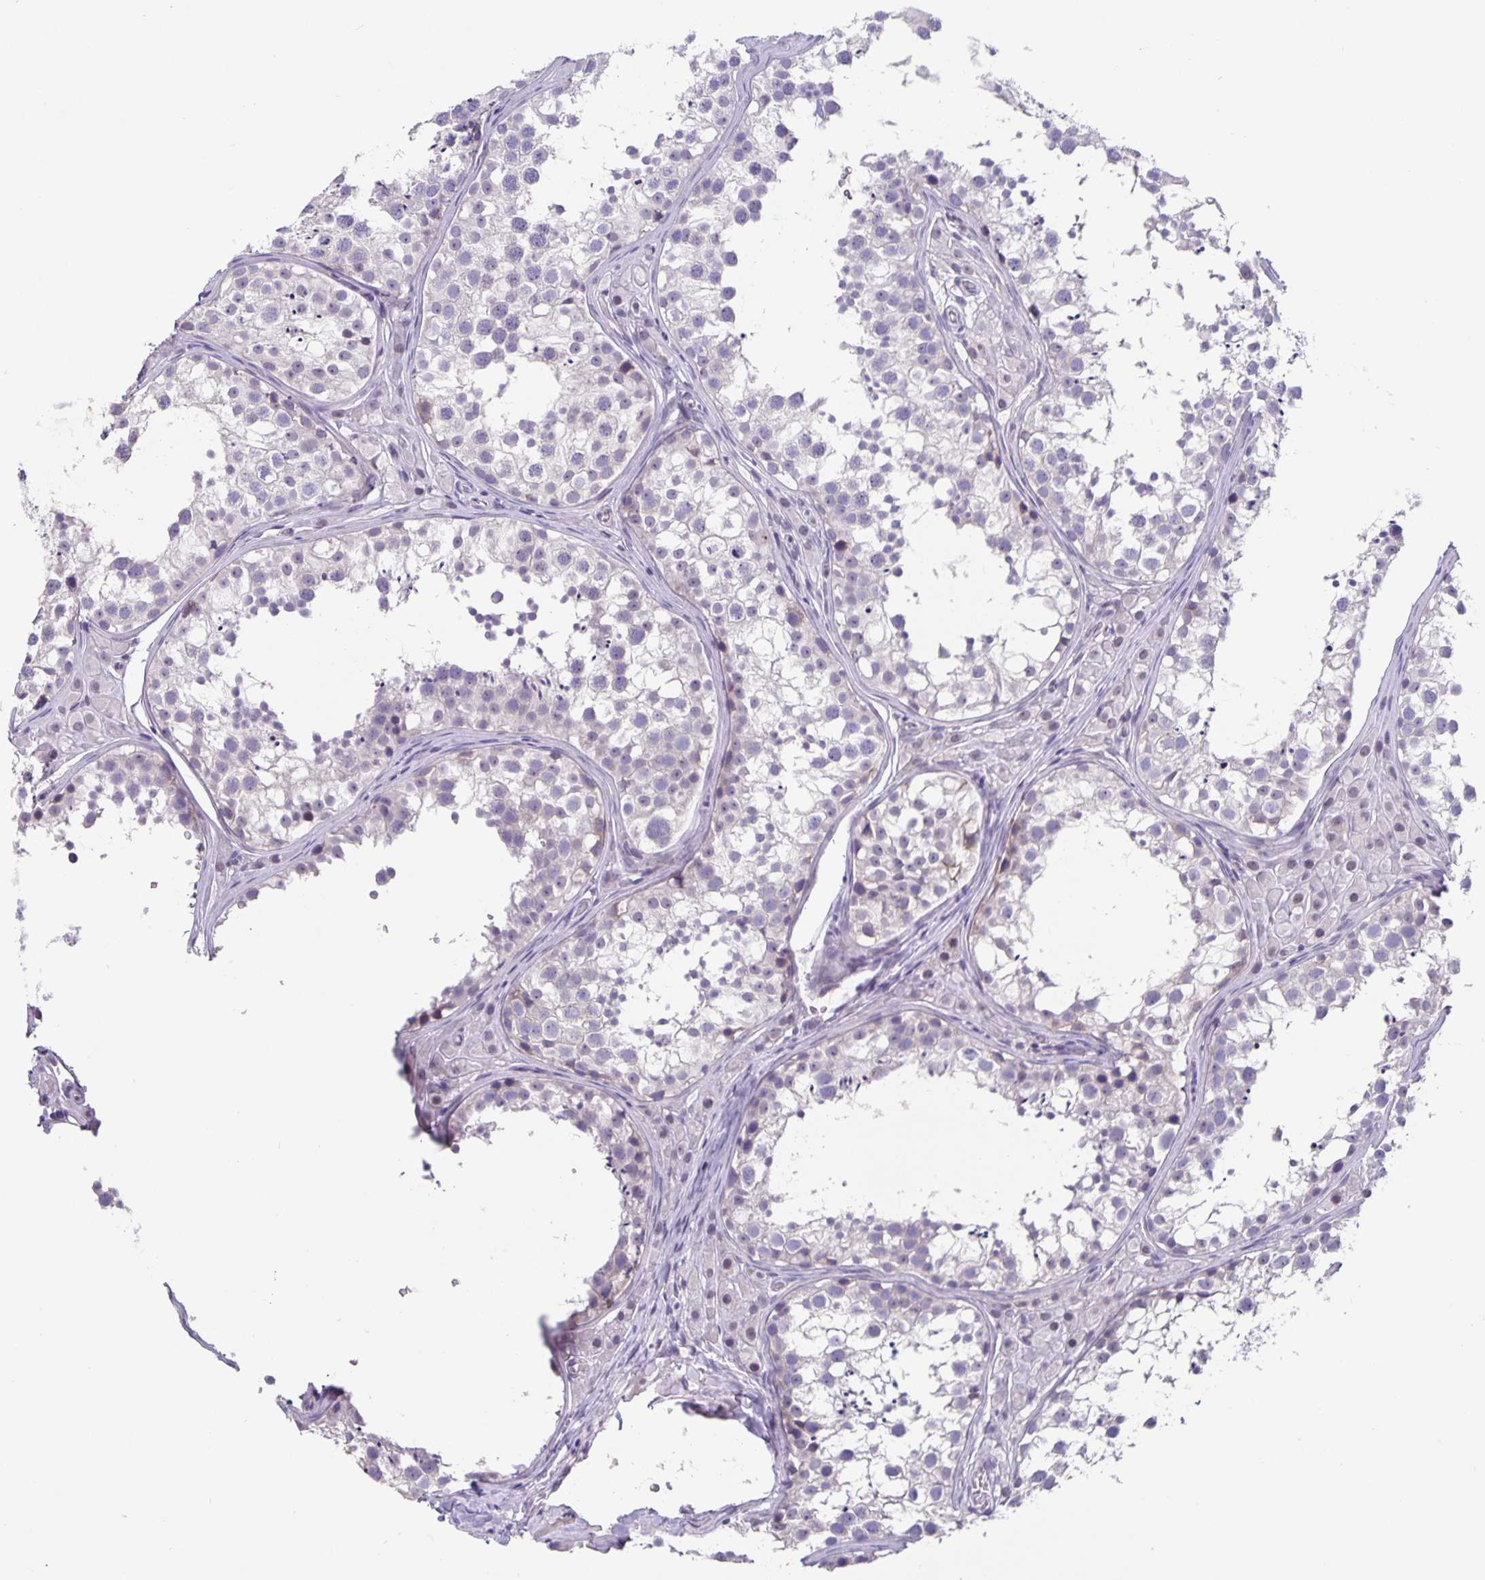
{"staining": {"intensity": "negative", "quantity": "none", "location": "none"}, "tissue": "testis", "cell_type": "Cells in seminiferous ducts", "image_type": "normal", "snomed": [{"axis": "morphology", "description": "Normal tissue, NOS"}, {"axis": "topography", "description": "Testis"}], "caption": "Cells in seminiferous ducts are negative for protein expression in benign human testis. (Brightfield microscopy of DAB (3,3'-diaminobenzidine) immunohistochemistry (IHC) at high magnification).", "gene": "FOSL2", "patient": {"sex": "male", "age": 13}}